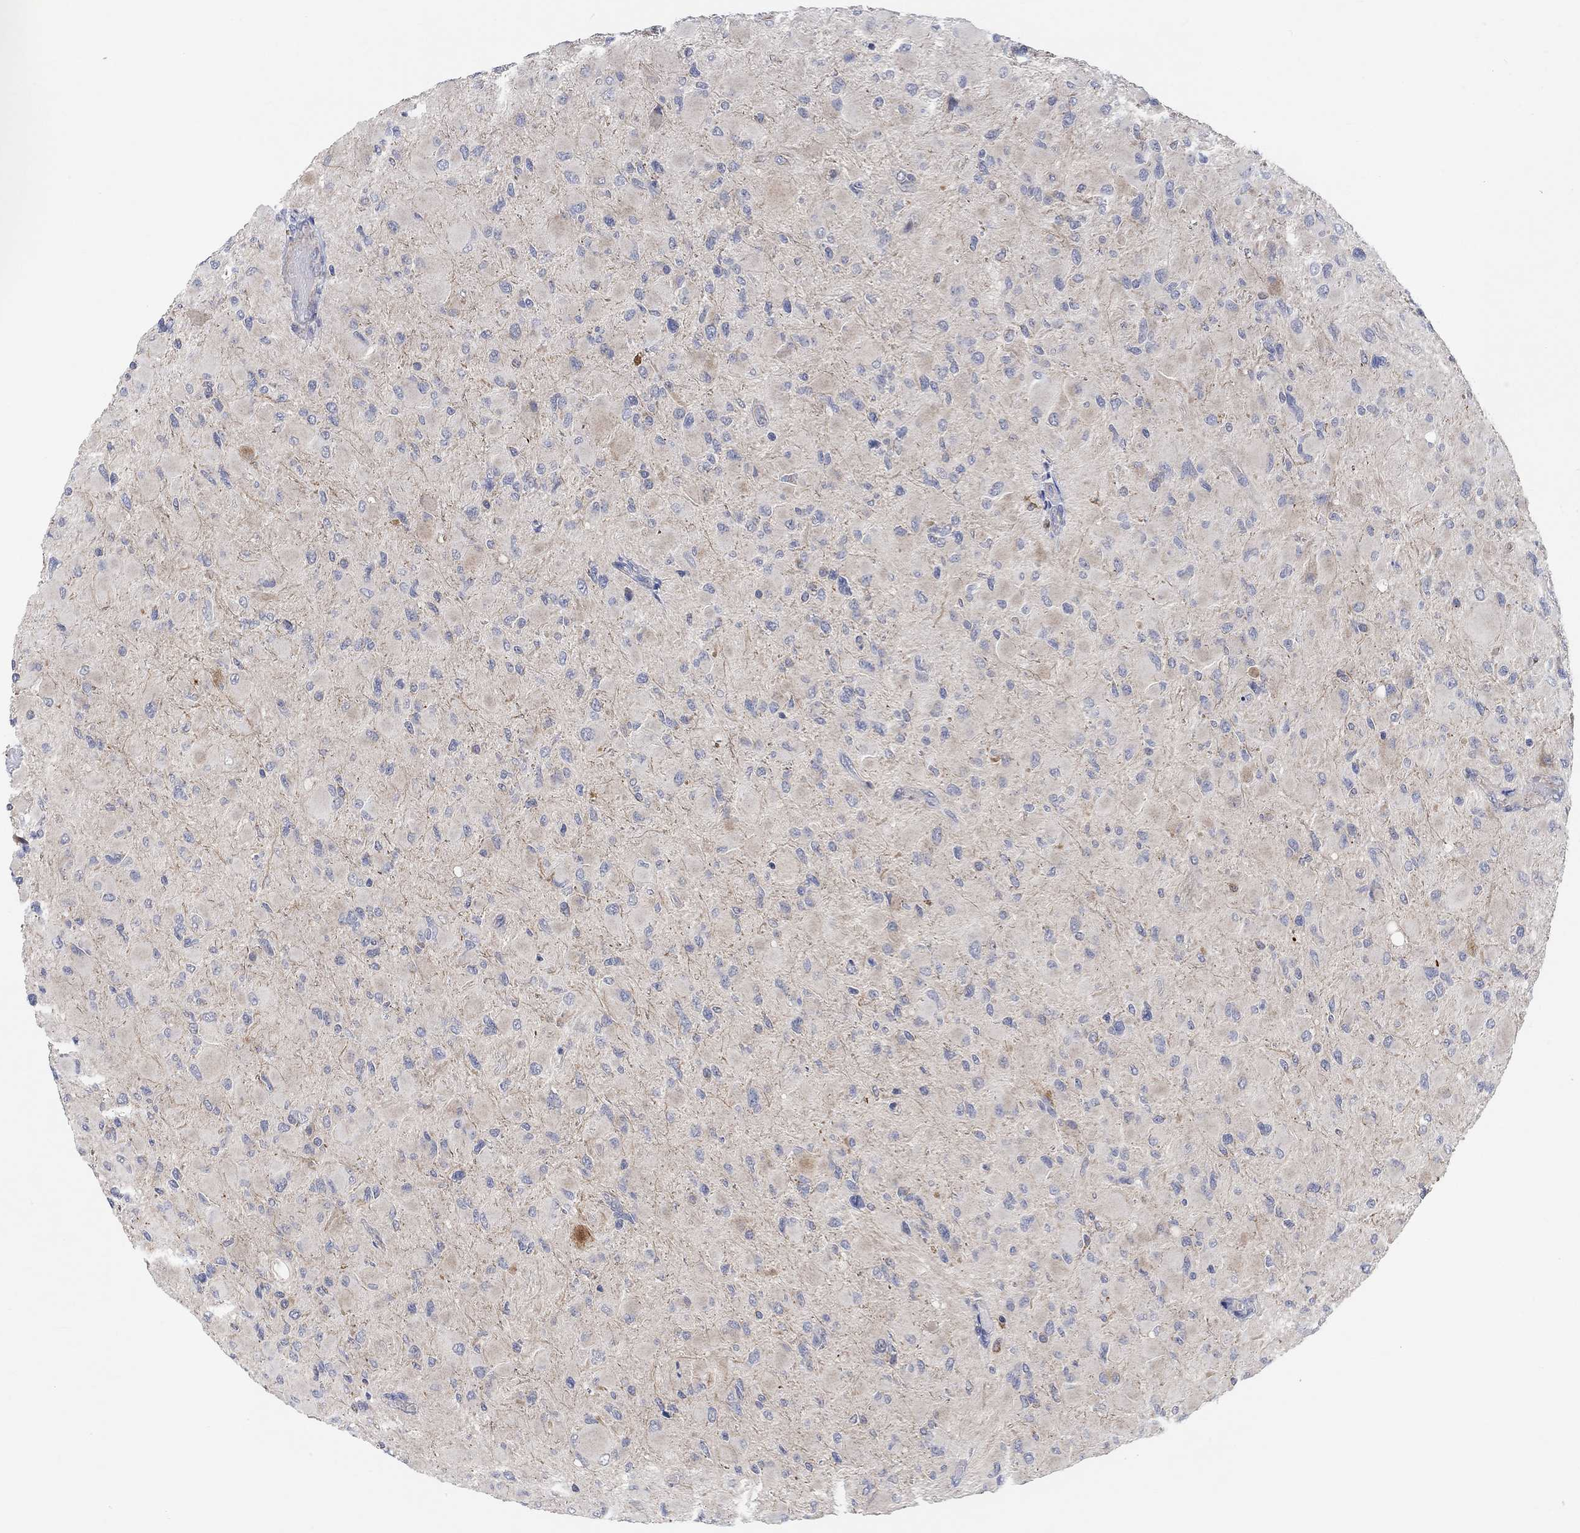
{"staining": {"intensity": "weak", "quantity": "25%-75%", "location": "cytoplasmic/membranous"}, "tissue": "glioma", "cell_type": "Tumor cells", "image_type": "cancer", "snomed": [{"axis": "morphology", "description": "Glioma, malignant, High grade"}, {"axis": "topography", "description": "Cerebral cortex"}], "caption": "Malignant high-grade glioma stained with DAB (3,3'-diaminobenzidine) IHC shows low levels of weak cytoplasmic/membranous staining in about 25%-75% of tumor cells.", "gene": "HCRTR1", "patient": {"sex": "female", "age": 36}}